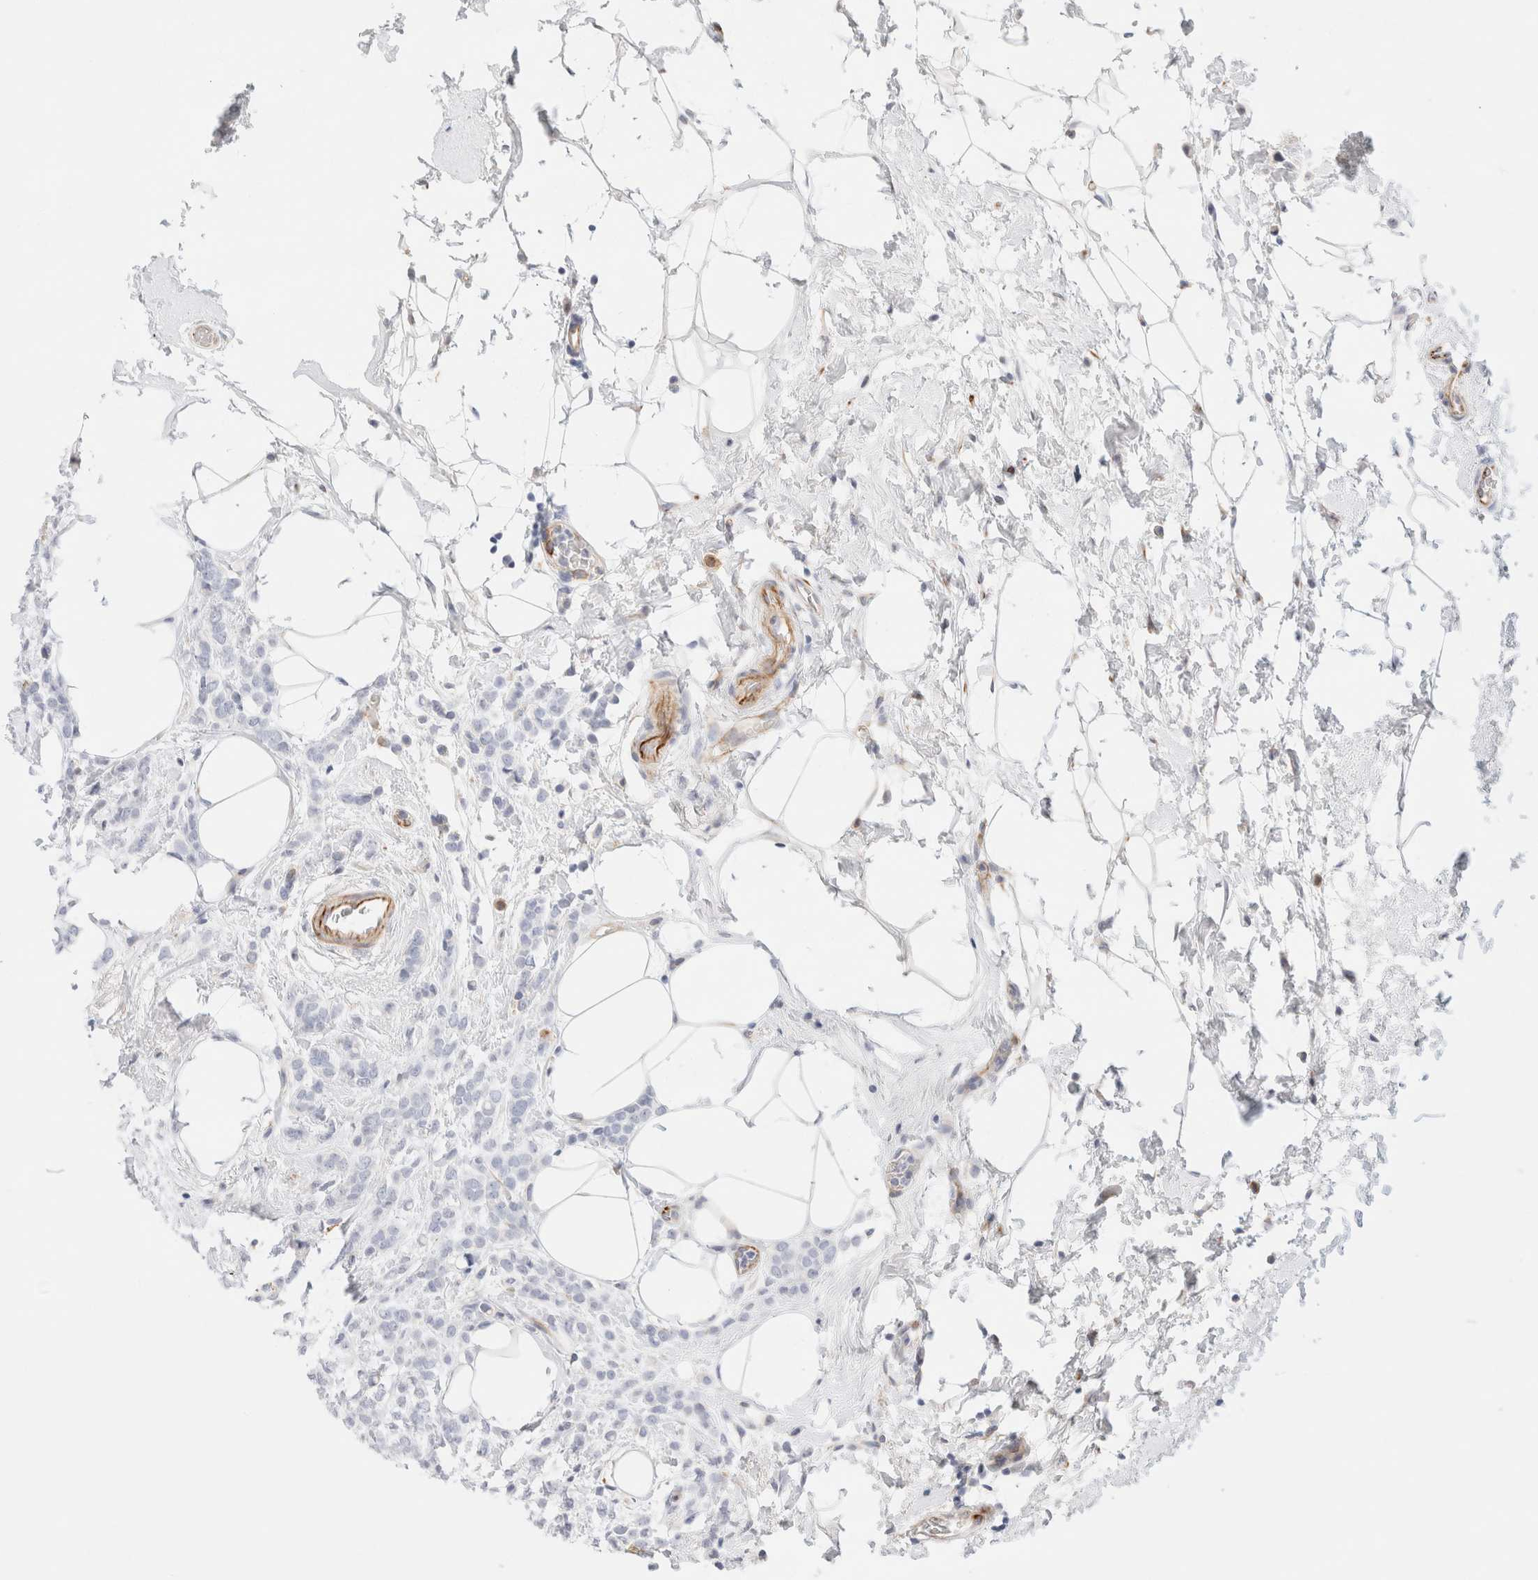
{"staining": {"intensity": "negative", "quantity": "none", "location": "none"}, "tissue": "breast cancer", "cell_type": "Tumor cells", "image_type": "cancer", "snomed": [{"axis": "morphology", "description": "Lobular carcinoma"}, {"axis": "topography", "description": "Breast"}], "caption": "The histopathology image displays no staining of tumor cells in breast lobular carcinoma. (DAB (3,3'-diaminobenzidine) immunohistochemistry (IHC), high magnification).", "gene": "SLC25A48", "patient": {"sex": "female", "age": 50}}